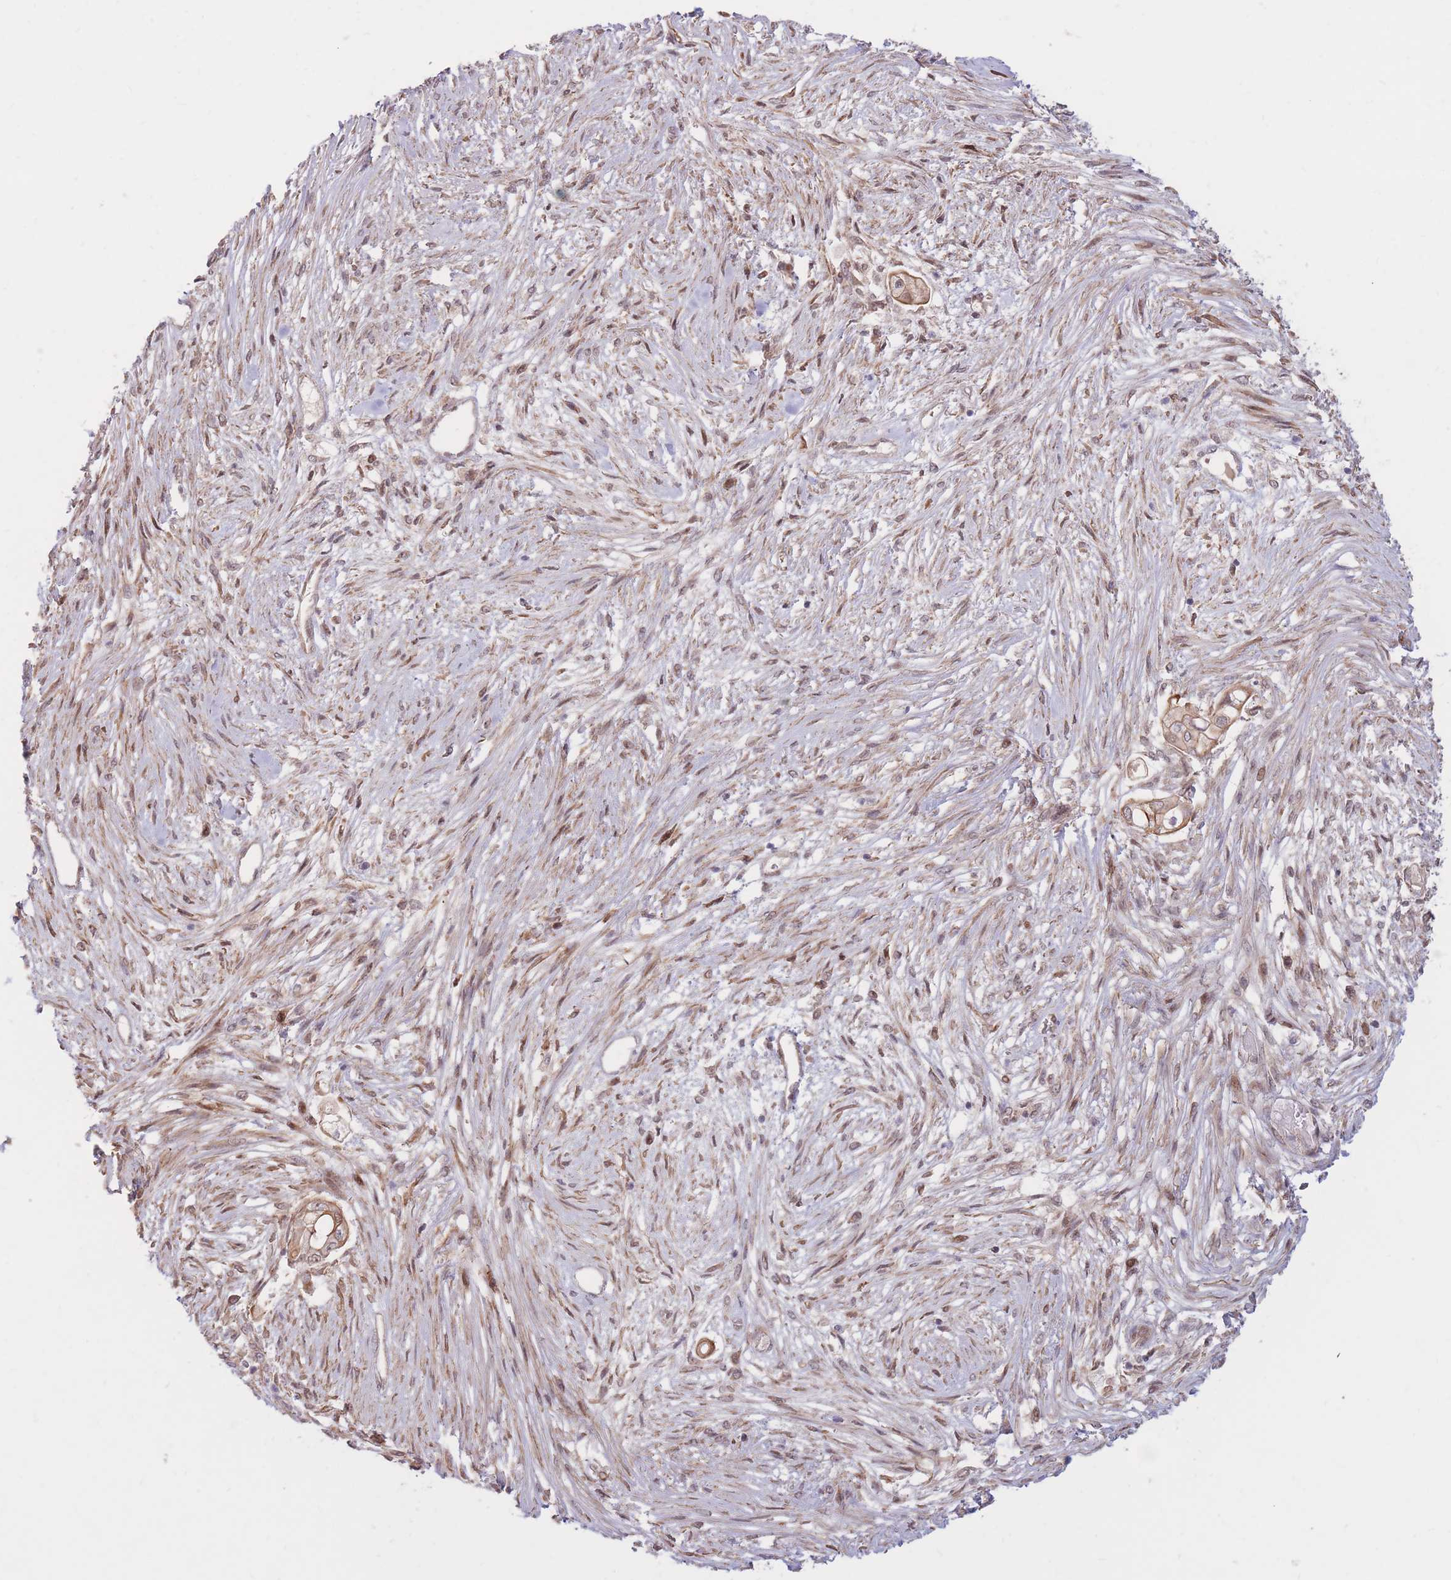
{"staining": {"intensity": "moderate", "quantity": ">75%", "location": "cytoplasmic/membranous,nuclear"}, "tissue": "pancreatic cancer", "cell_type": "Tumor cells", "image_type": "cancer", "snomed": [{"axis": "morphology", "description": "Adenocarcinoma, NOS"}, {"axis": "topography", "description": "Pancreas"}], "caption": "DAB (3,3'-diaminobenzidine) immunohistochemical staining of human pancreatic cancer (adenocarcinoma) displays moderate cytoplasmic/membranous and nuclear protein staining in about >75% of tumor cells.", "gene": "ERICH6B", "patient": {"sex": "female", "age": 69}}